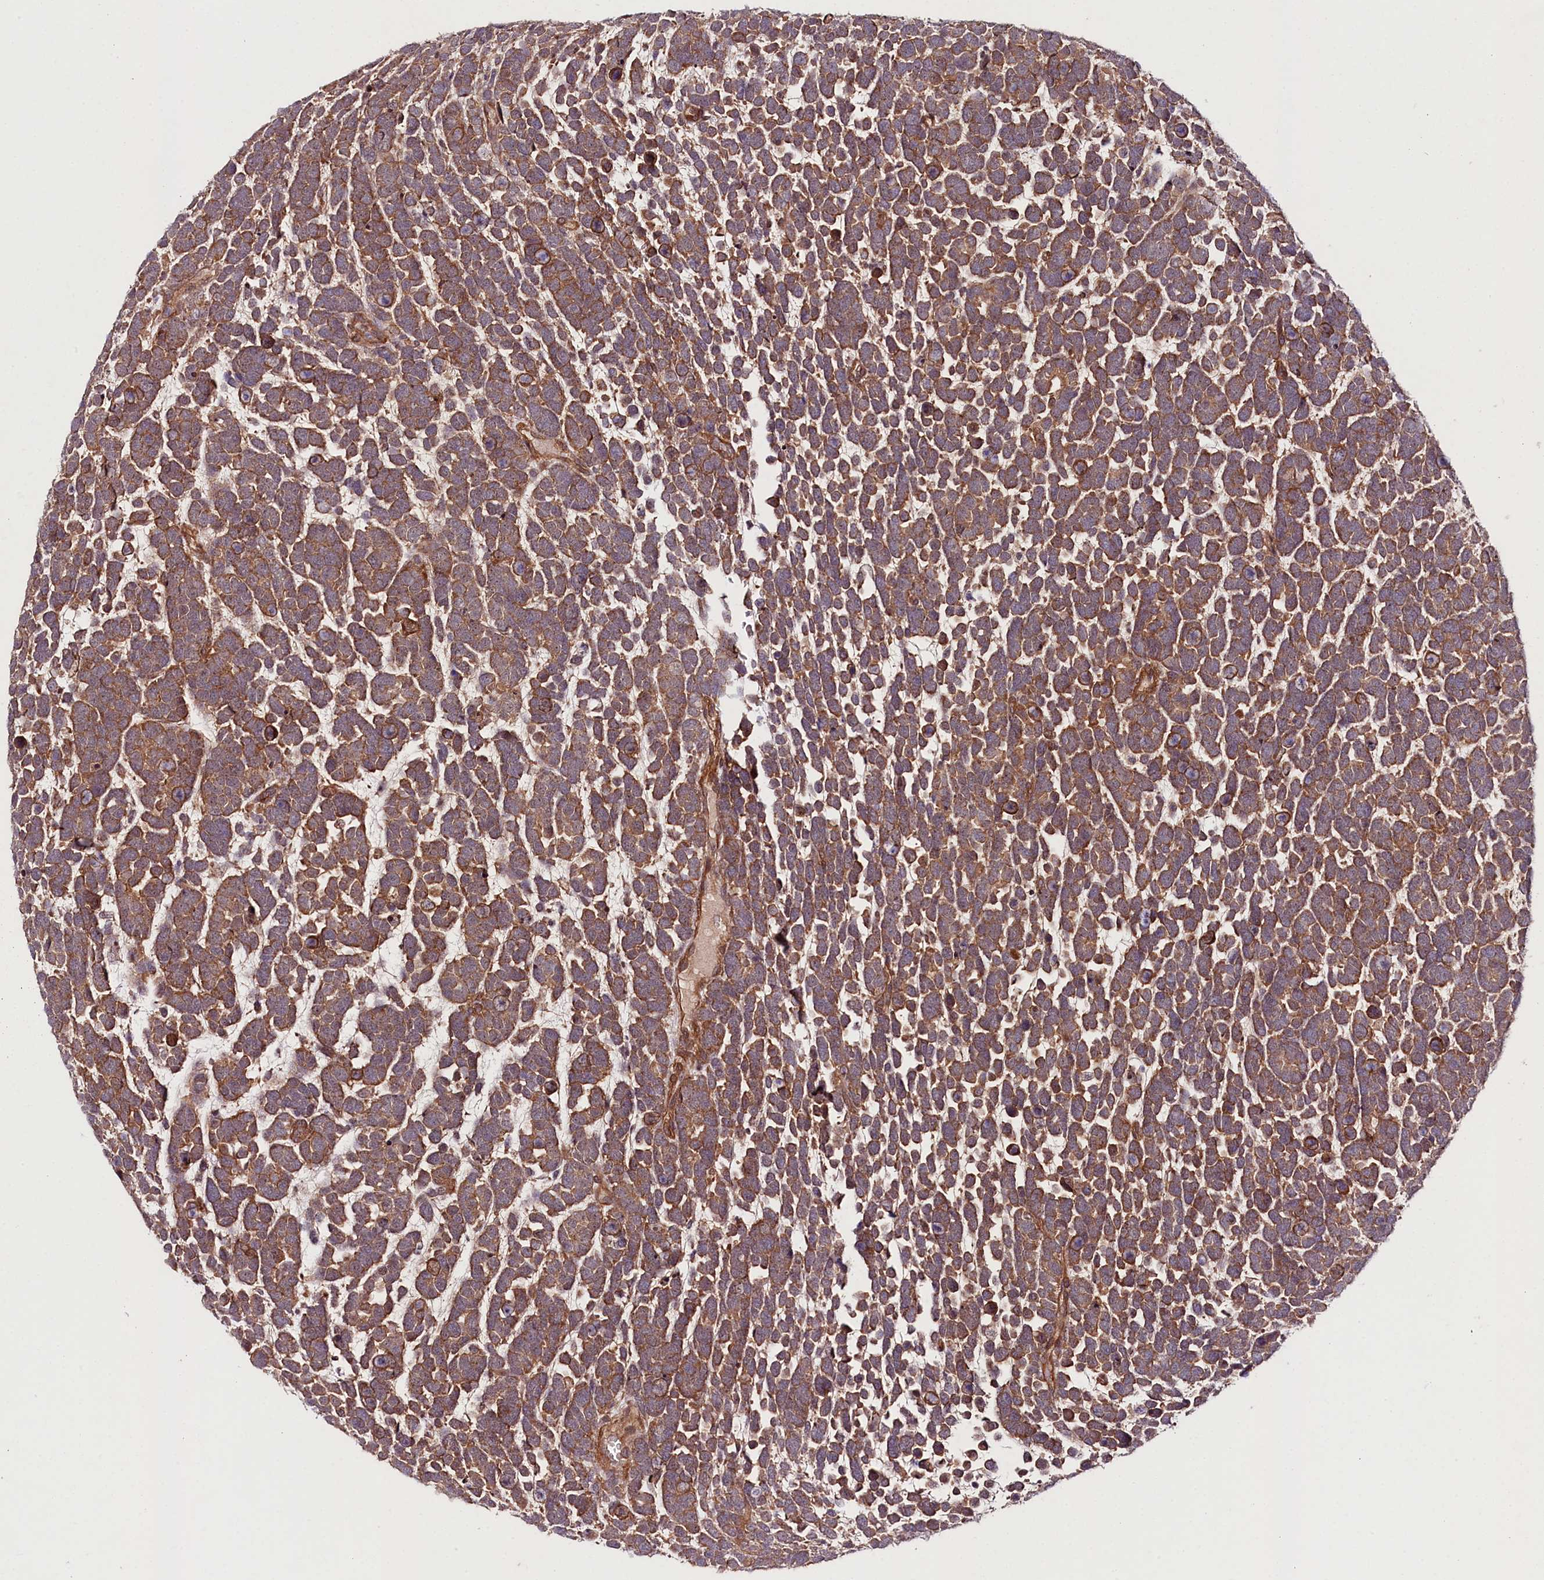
{"staining": {"intensity": "moderate", "quantity": ">75%", "location": "cytoplasmic/membranous"}, "tissue": "urothelial cancer", "cell_type": "Tumor cells", "image_type": "cancer", "snomed": [{"axis": "morphology", "description": "Urothelial carcinoma, High grade"}, {"axis": "topography", "description": "Urinary bladder"}], "caption": "Immunohistochemical staining of human high-grade urothelial carcinoma shows medium levels of moderate cytoplasmic/membranous staining in approximately >75% of tumor cells. (DAB = brown stain, brightfield microscopy at high magnification).", "gene": "PHLDB1", "patient": {"sex": "female", "age": 82}}